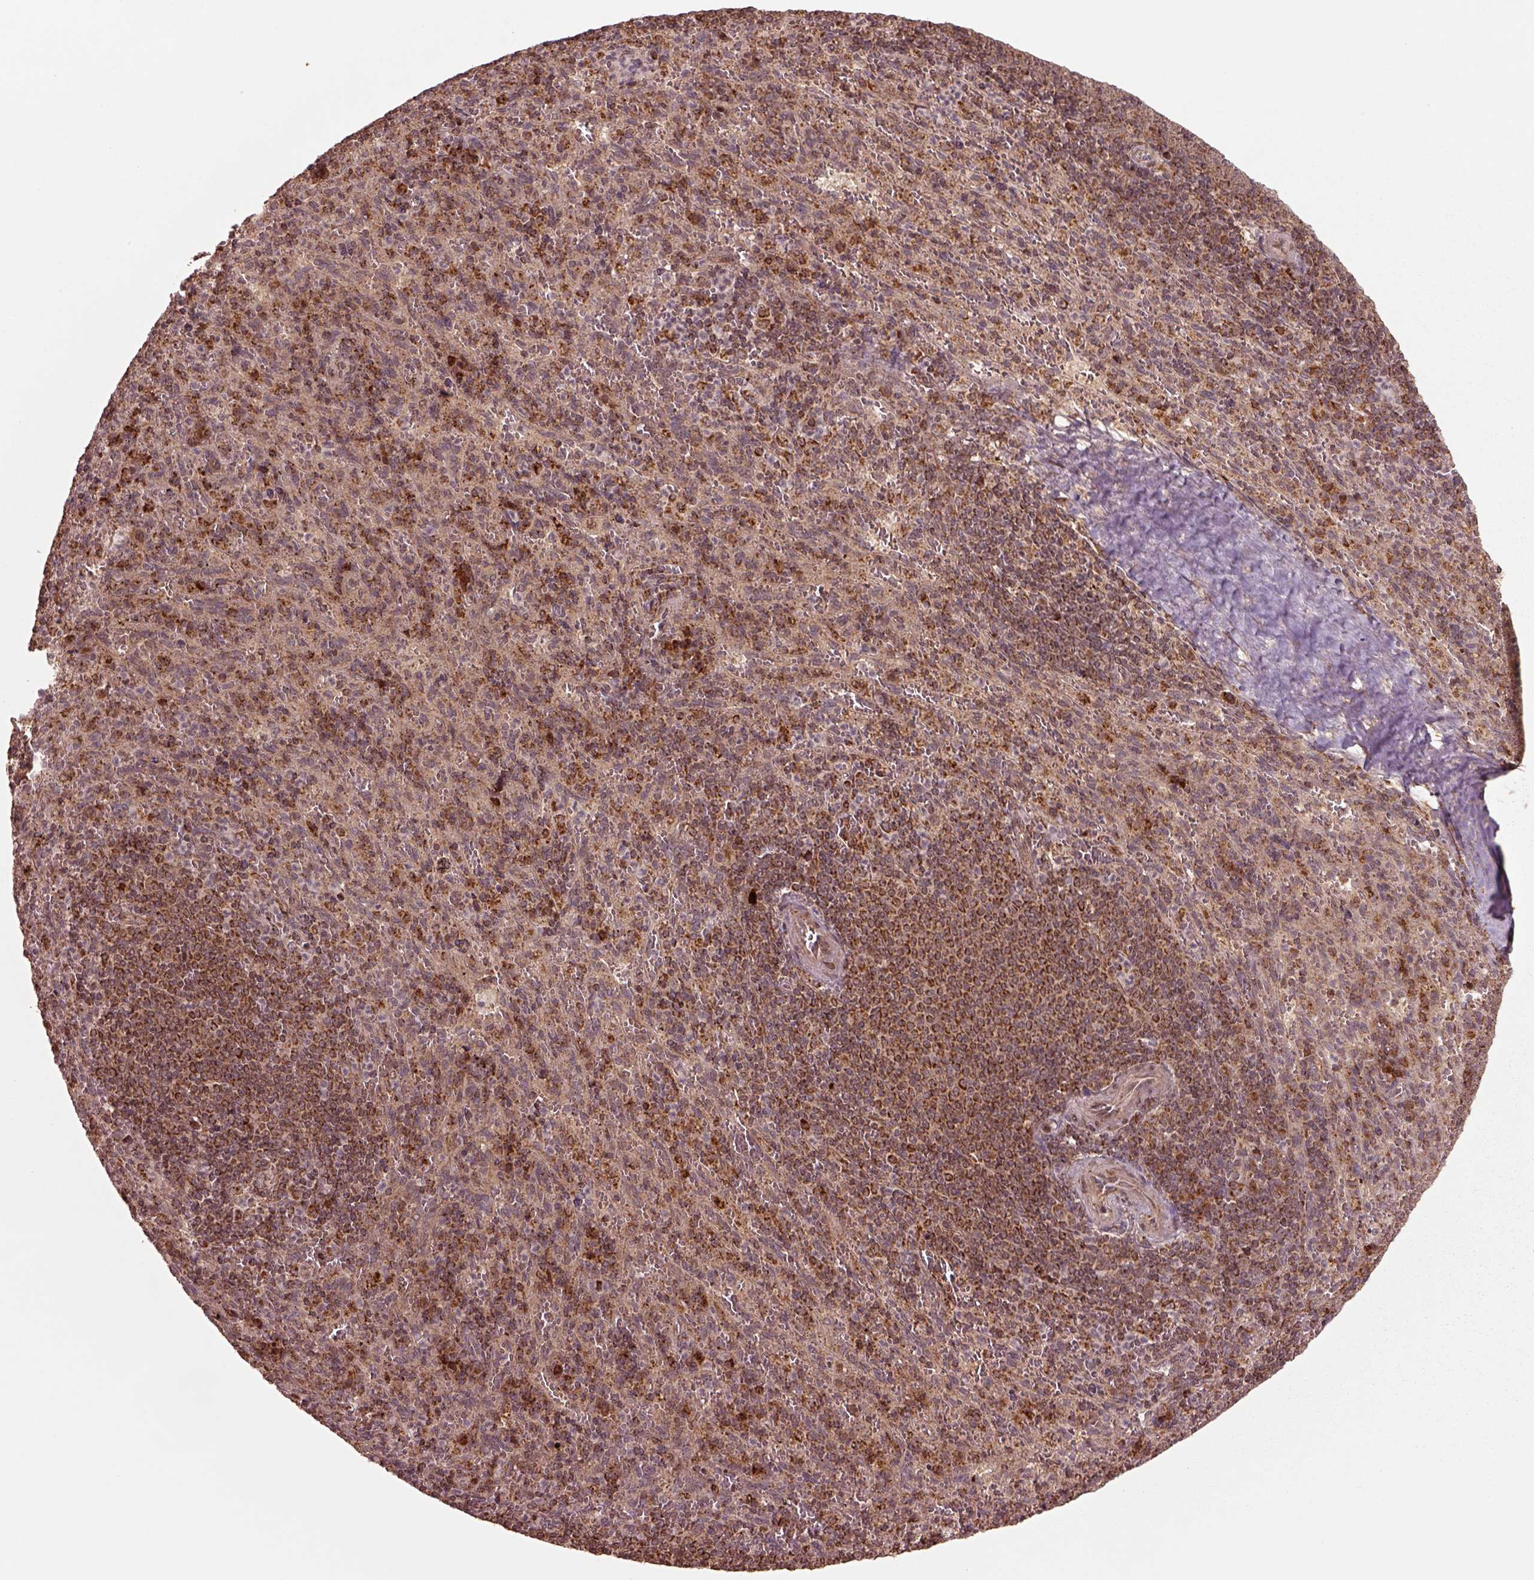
{"staining": {"intensity": "strong", "quantity": "25%-75%", "location": "cytoplasmic/membranous"}, "tissue": "spleen", "cell_type": "Cells in red pulp", "image_type": "normal", "snomed": [{"axis": "morphology", "description": "Normal tissue, NOS"}, {"axis": "topography", "description": "Spleen"}], "caption": "Strong cytoplasmic/membranous protein expression is appreciated in about 25%-75% of cells in red pulp in spleen. The staining was performed using DAB (3,3'-diaminobenzidine) to visualize the protein expression in brown, while the nuclei were stained in blue with hematoxylin (Magnification: 20x).", "gene": "SEL1L3", "patient": {"sex": "male", "age": 57}}